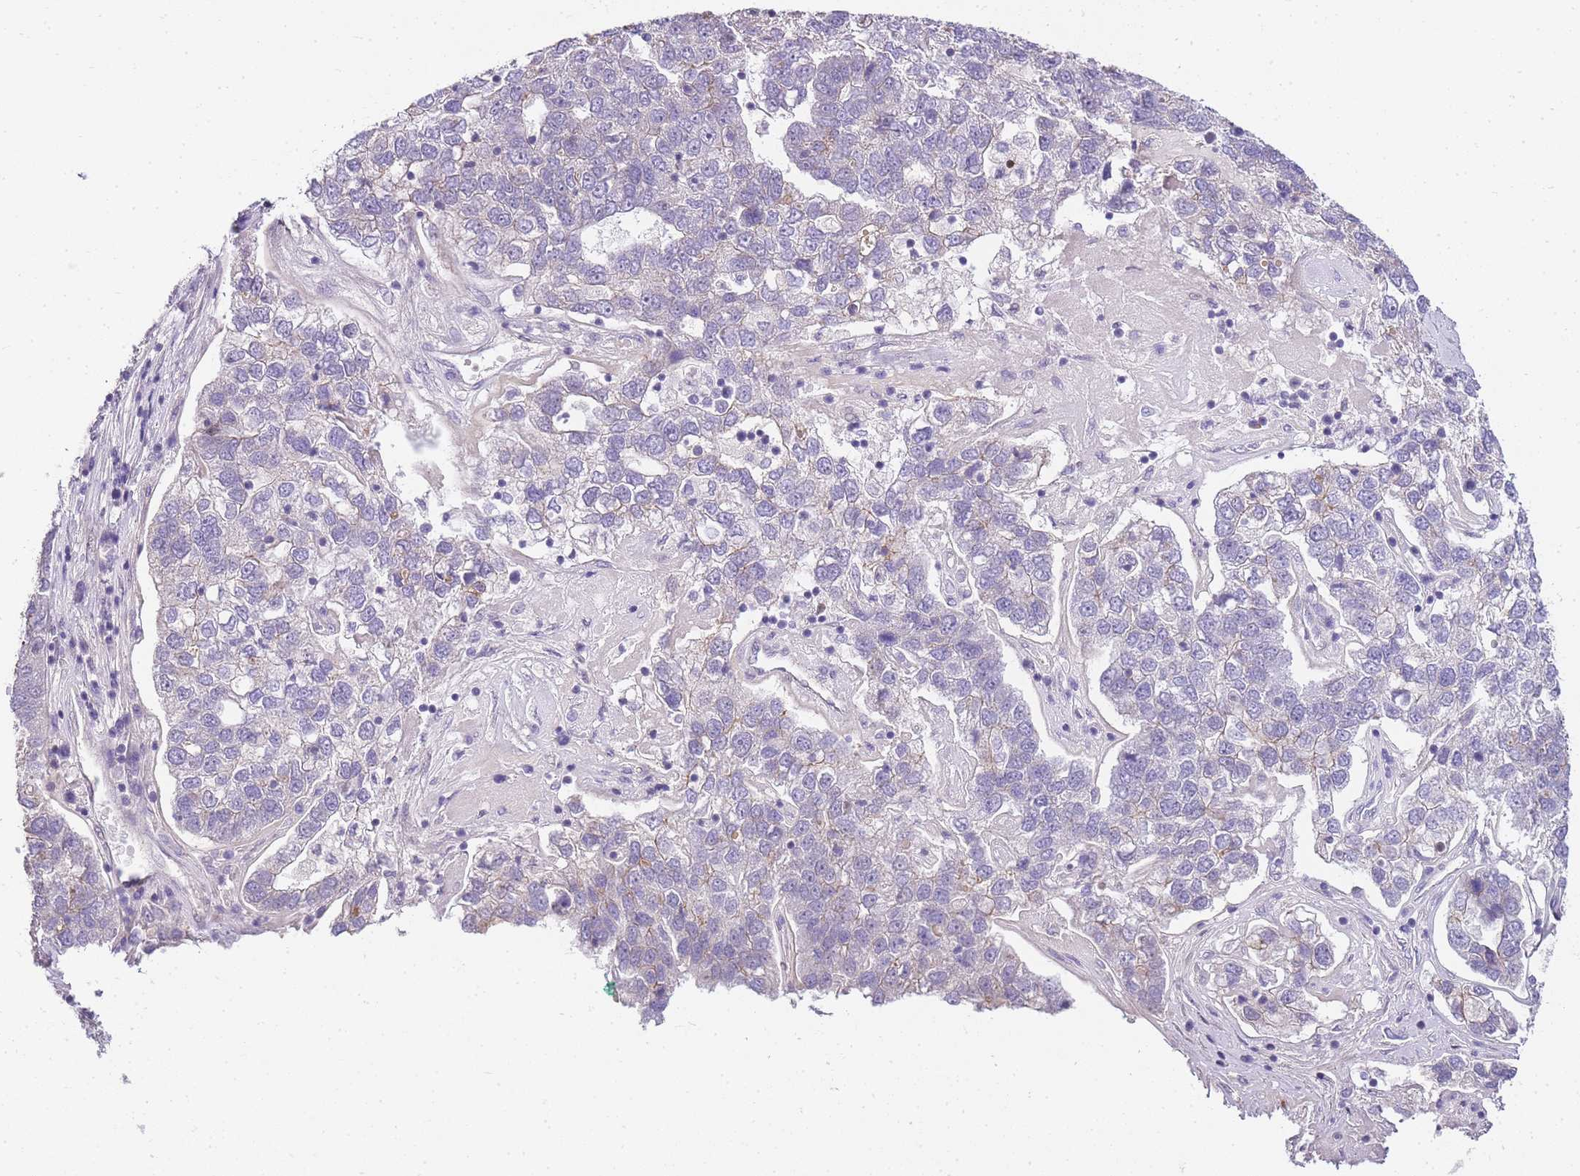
{"staining": {"intensity": "negative", "quantity": "none", "location": "none"}, "tissue": "pancreatic cancer", "cell_type": "Tumor cells", "image_type": "cancer", "snomed": [{"axis": "morphology", "description": "Adenocarcinoma, NOS"}, {"axis": "topography", "description": "Pancreas"}], "caption": "DAB immunohistochemical staining of human pancreatic cancer shows no significant expression in tumor cells.", "gene": "CLBA1", "patient": {"sex": "female", "age": 61}}